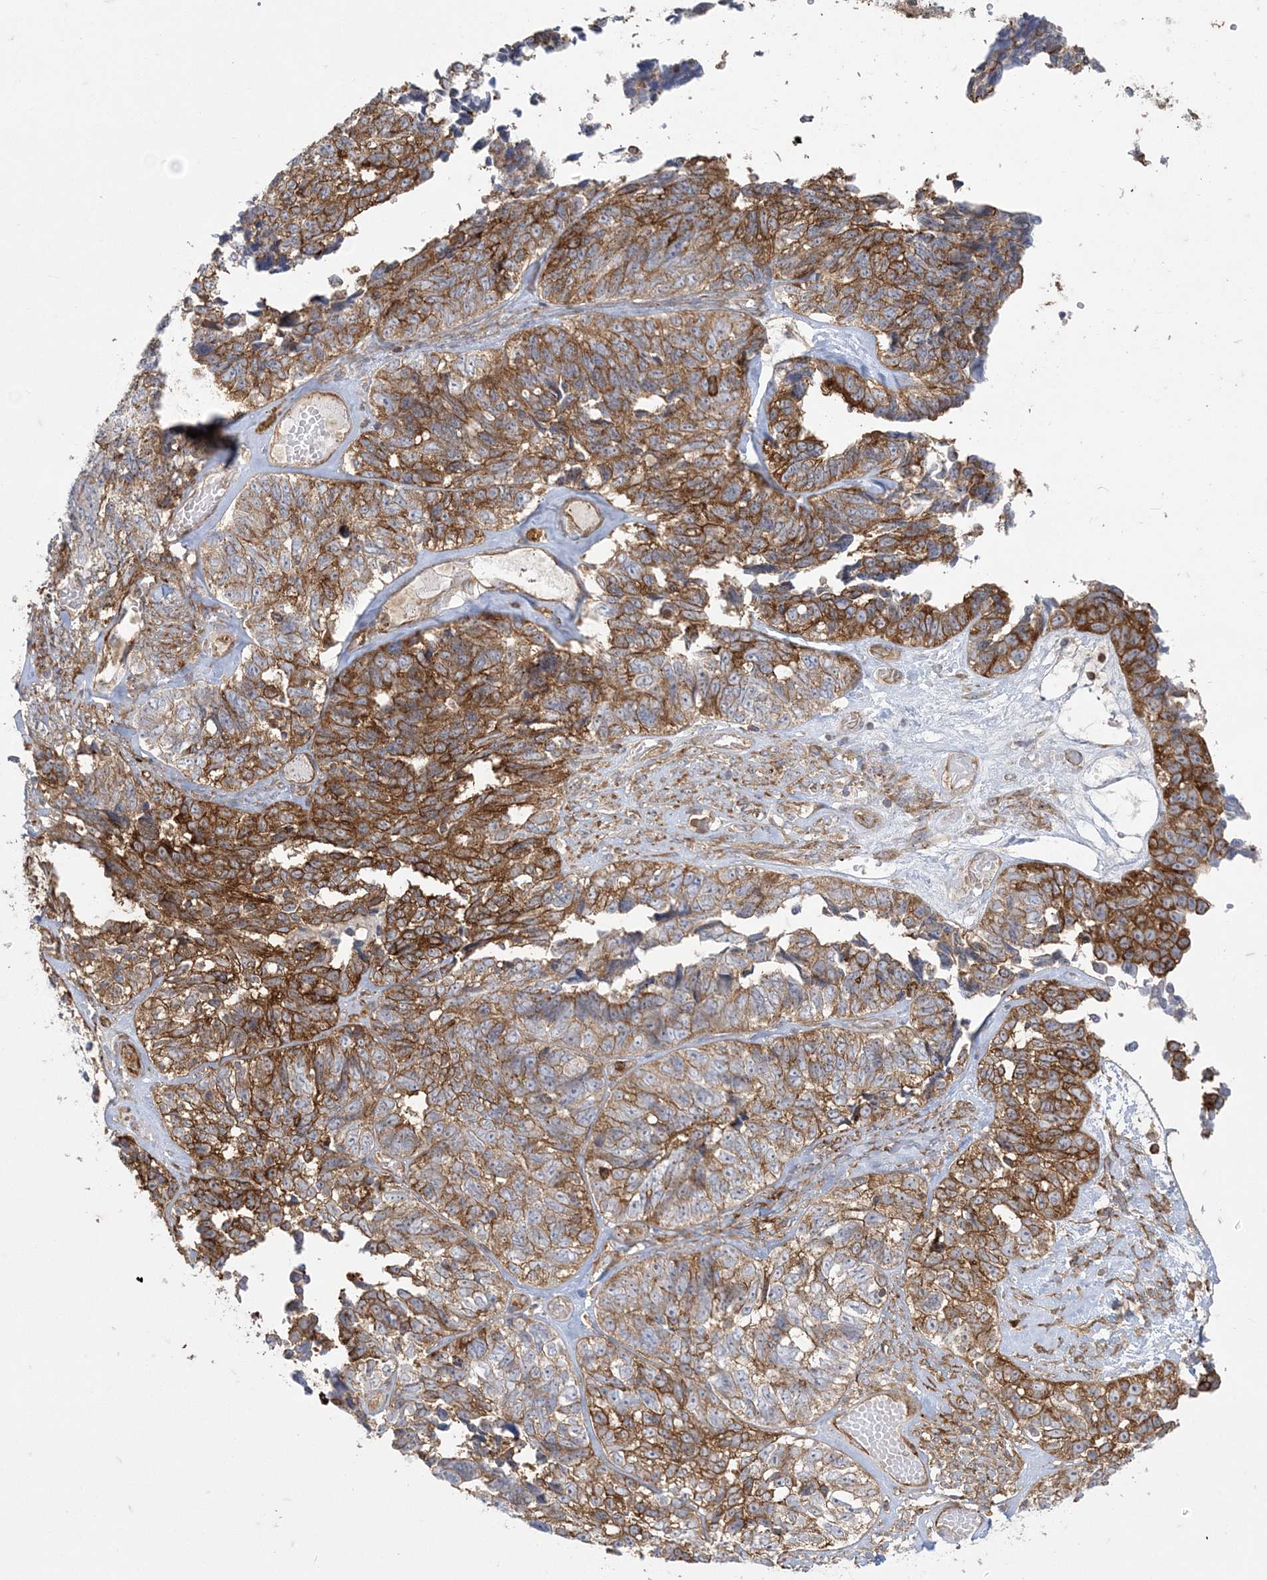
{"staining": {"intensity": "strong", "quantity": ">75%", "location": "cytoplasmic/membranous"}, "tissue": "ovarian cancer", "cell_type": "Tumor cells", "image_type": "cancer", "snomed": [{"axis": "morphology", "description": "Cystadenocarcinoma, serous, NOS"}, {"axis": "topography", "description": "Ovary"}], "caption": "Immunohistochemical staining of ovarian cancer displays high levels of strong cytoplasmic/membranous staining in about >75% of tumor cells. (IHC, brightfield microscopy, high magnification).", "gene": "DERL3", "patient": {"sex": "female", "age": 79}}